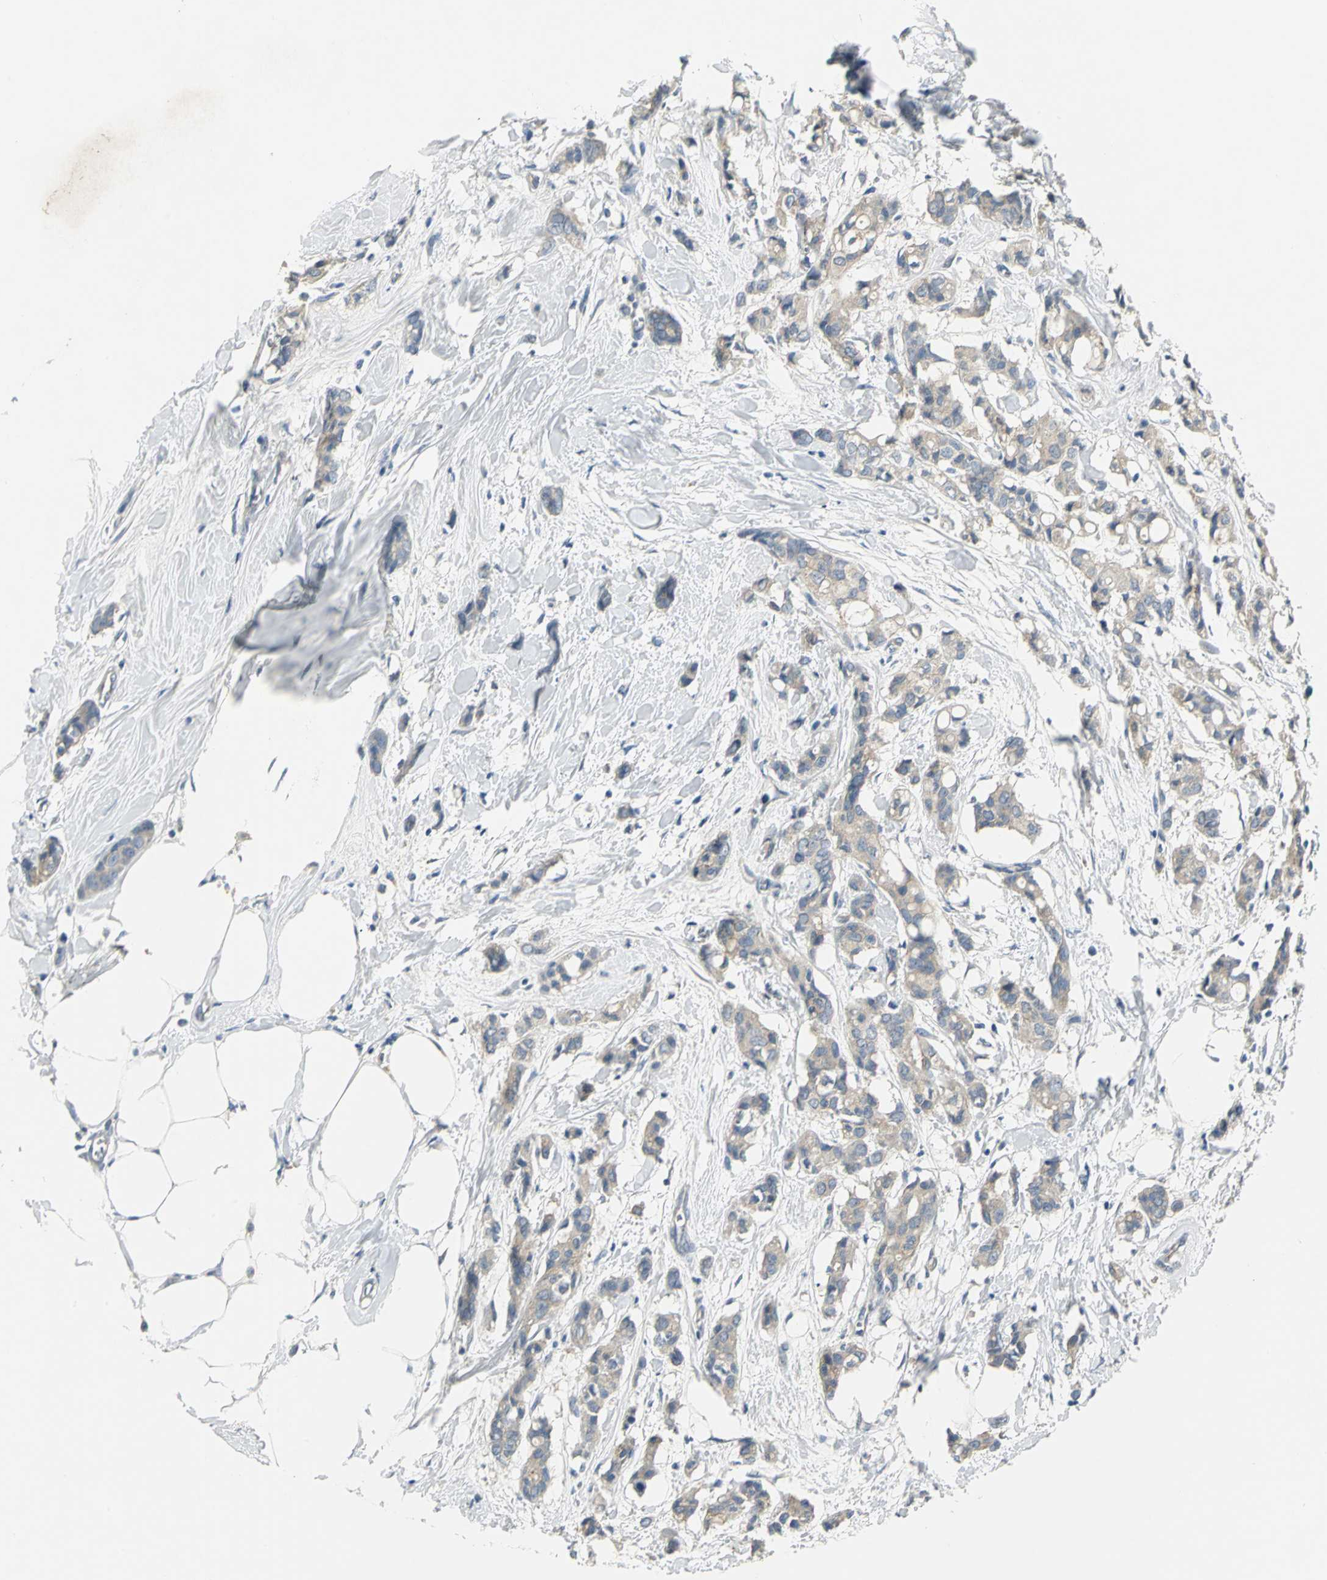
{"staining": {"intensity": "weak", "quantity": ">75%", "location": "cytoplasmic/membranous"}, "tissue": "breast cancer", "cell_type": "Tumor cells", "image_type": "cancer", "snomed": [{"axis": "morphology", "description": "Duct carcinoma"}, {"axis": "topography", "description": "Breast"}], "caption": "Breast cancer tissue displays weak cytoplasmic/membranous expression in about >75% of tumor cells (DAB (3,3'-diaminobenzidine) IHC, brown staining for protein, blue staining for nuclei).", "gene": "RIPOR1", "patient": {"sex": "female", "age": 84}}